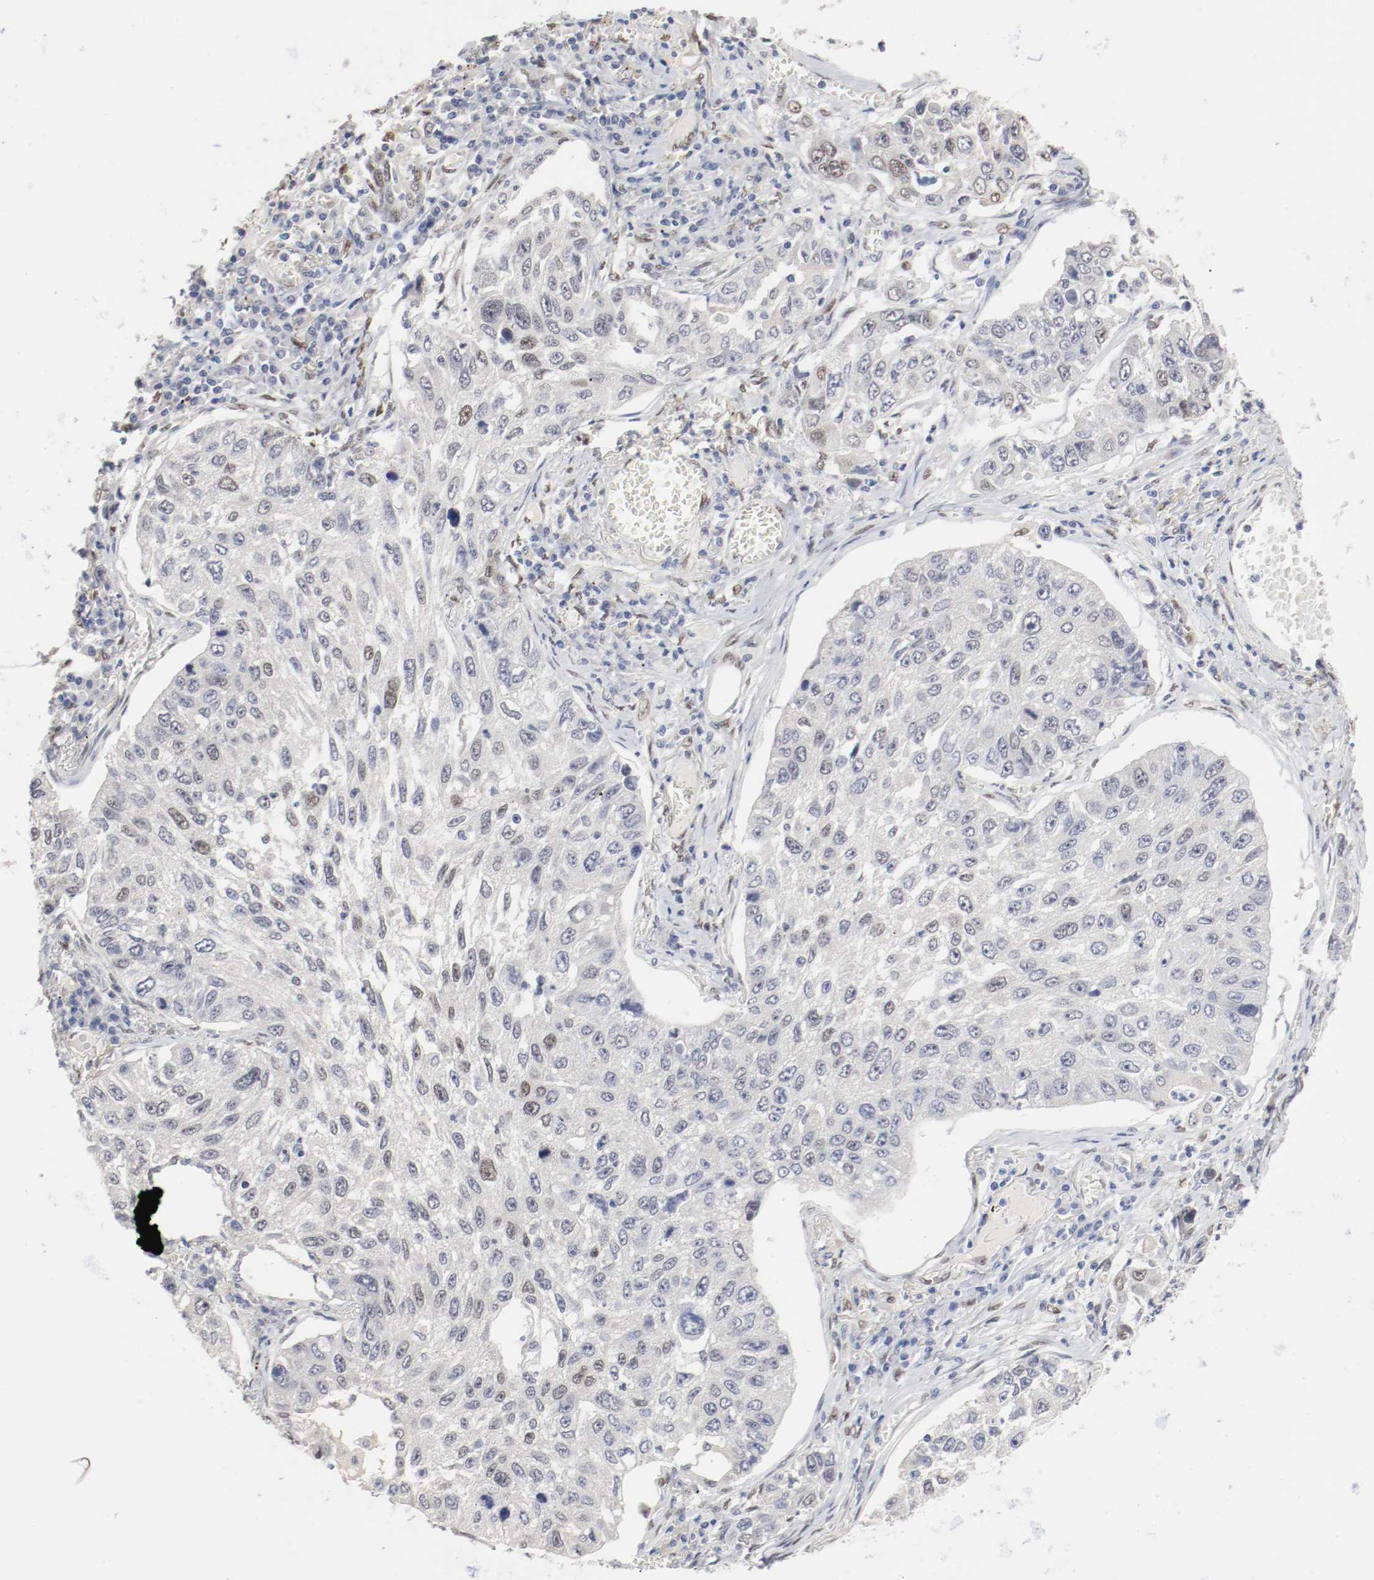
{"staining": {"intensity": "moderate", "quantity": "<25%", "location": "nuclear"}, "tissue": "lung cancer", "cell_type": "Tumor cells", "image_type": "cancer", "snomed": [{"axis": "morphology", "description": "Squamous cell carcinoma, NOS"}, {"axis": "topography", "description": "Lung"}], "caption": "Lung cancer (squamous cell carcinoma) stained for a protein (brown) exhibits moderate nuclear positive staining in about <25% of tumor cells.", "gene": "FOSL2", "patient": {"sex": "male", "age": 71}}